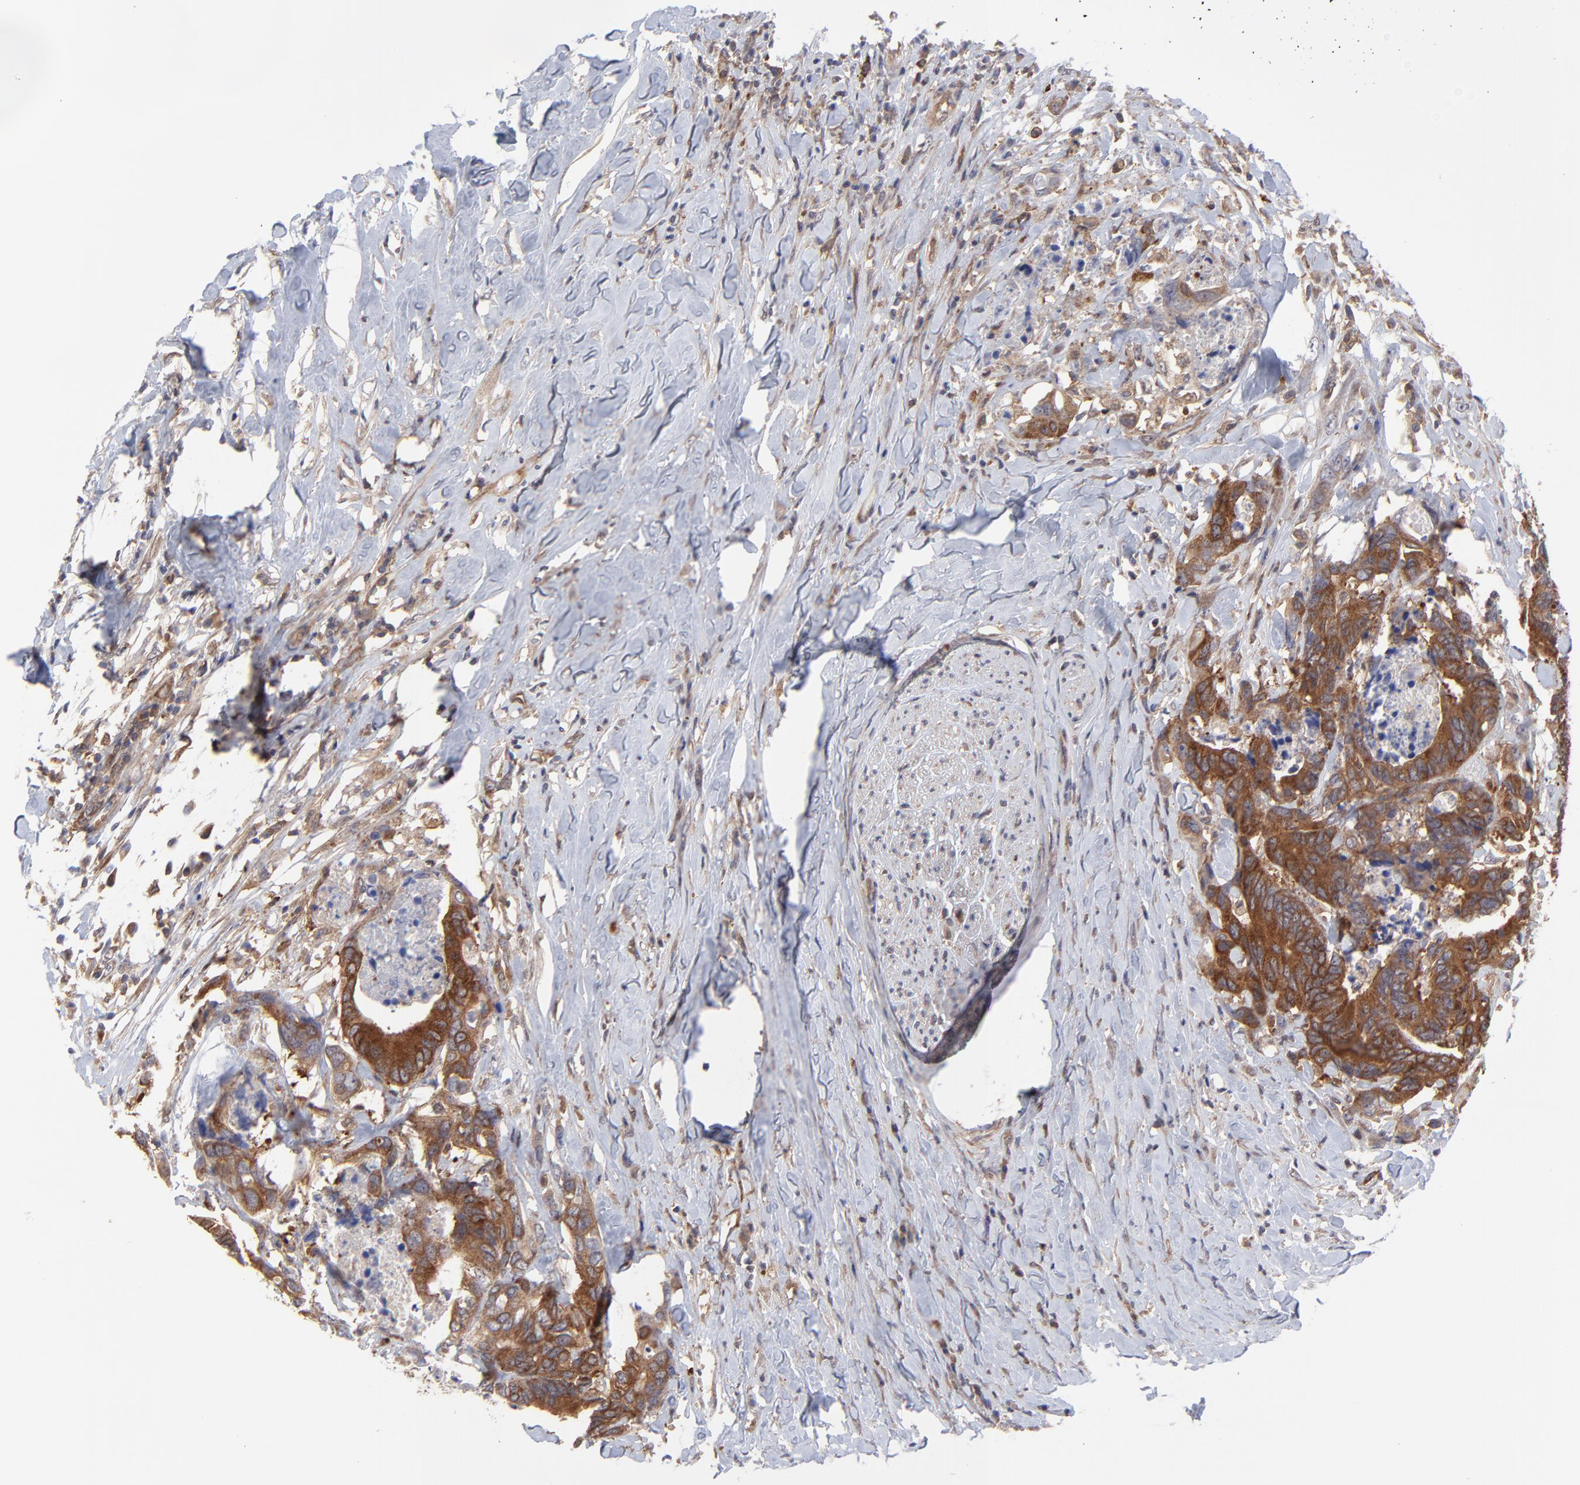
{"staining": {"intensity": "strong", "quantity": ">75%", "location": "cytoplasmic/membranous"}, "tissue": "colorectal cancer", "cell_type": "Tumor cells", "image_type": "cancer", "snomed": [{"axis": "morphology", "description": "Adenocarcinoma, NOS"}, {"axis": "topography", "description": "Rectum"}], "caption": "A photomicrograph of adenocarcinoma (colorectal) stained for a protein shows strong cytoplasmic/membranous brown staining in tumor cells. (Stains: DAB (3,3'-diaminobenzidine) in brown, nuclei in blue, Microscopy: brightfield microscopy at high magnification).", "gene": "GART", "patient": {"sex": "male", "age": 55}}